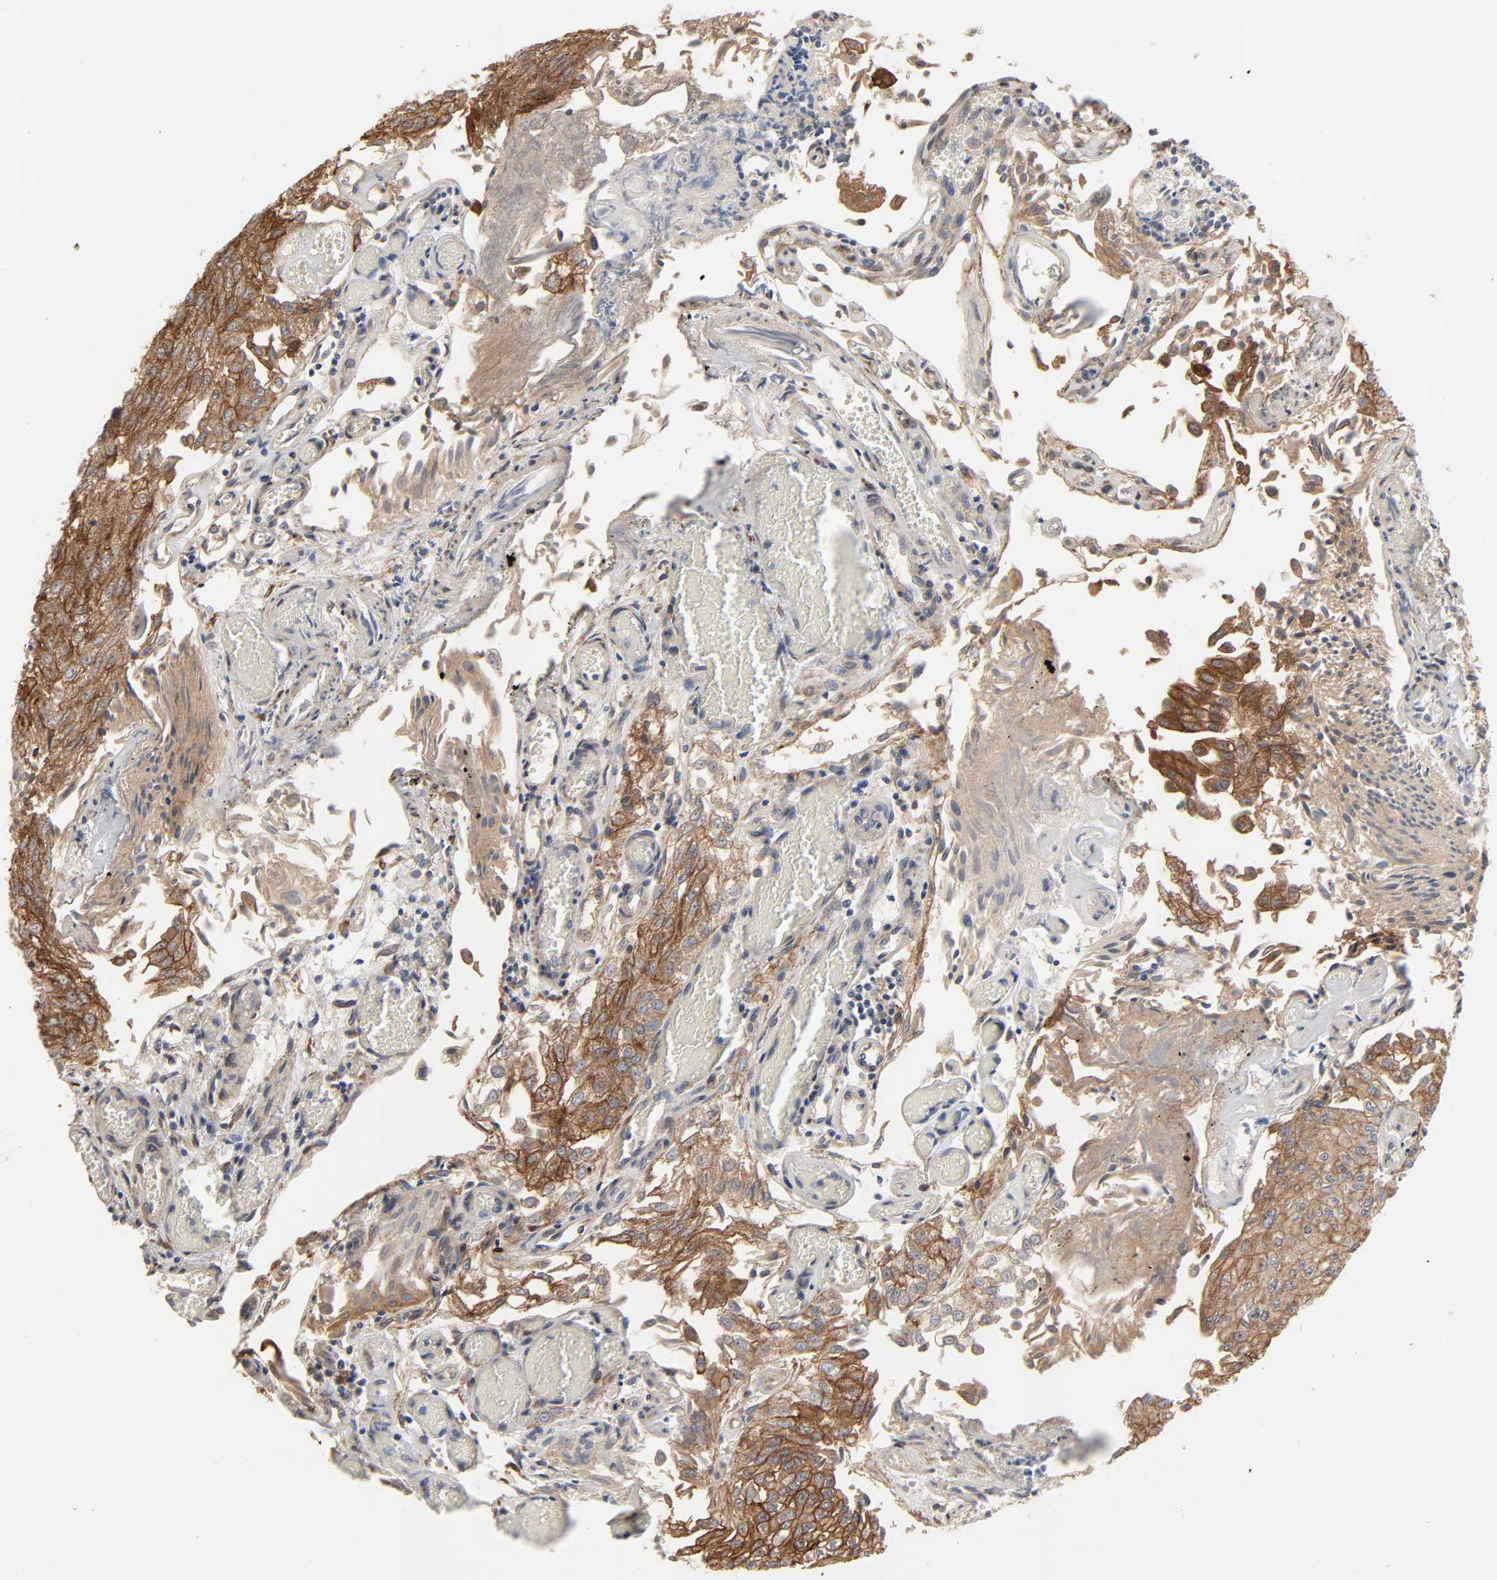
{"staining": {"intensity": "moderate", "quantity": ">75%", "location": "cytoplasmic/membranous"}, "tissue": "urothelial cancer", "cell_type": "Tumor cells", "image_type": "cancer", "snomed": [{"axis": "morphology", "description": "Urothelial carcinoma, Low grade"}, {"axis": "topography", "description": "Urinary bladder"}], "caption": "The immunohistochemical stain highlights moderate cytoplasmic/membranous positivity in tumor cells of low-grade urothelial carcinoma tissue. (brown staining indicates protein expression, while blue staining denotes nuclei).", "gene": "NDRG2", "patient": {"sex": "male", "age": 86}}